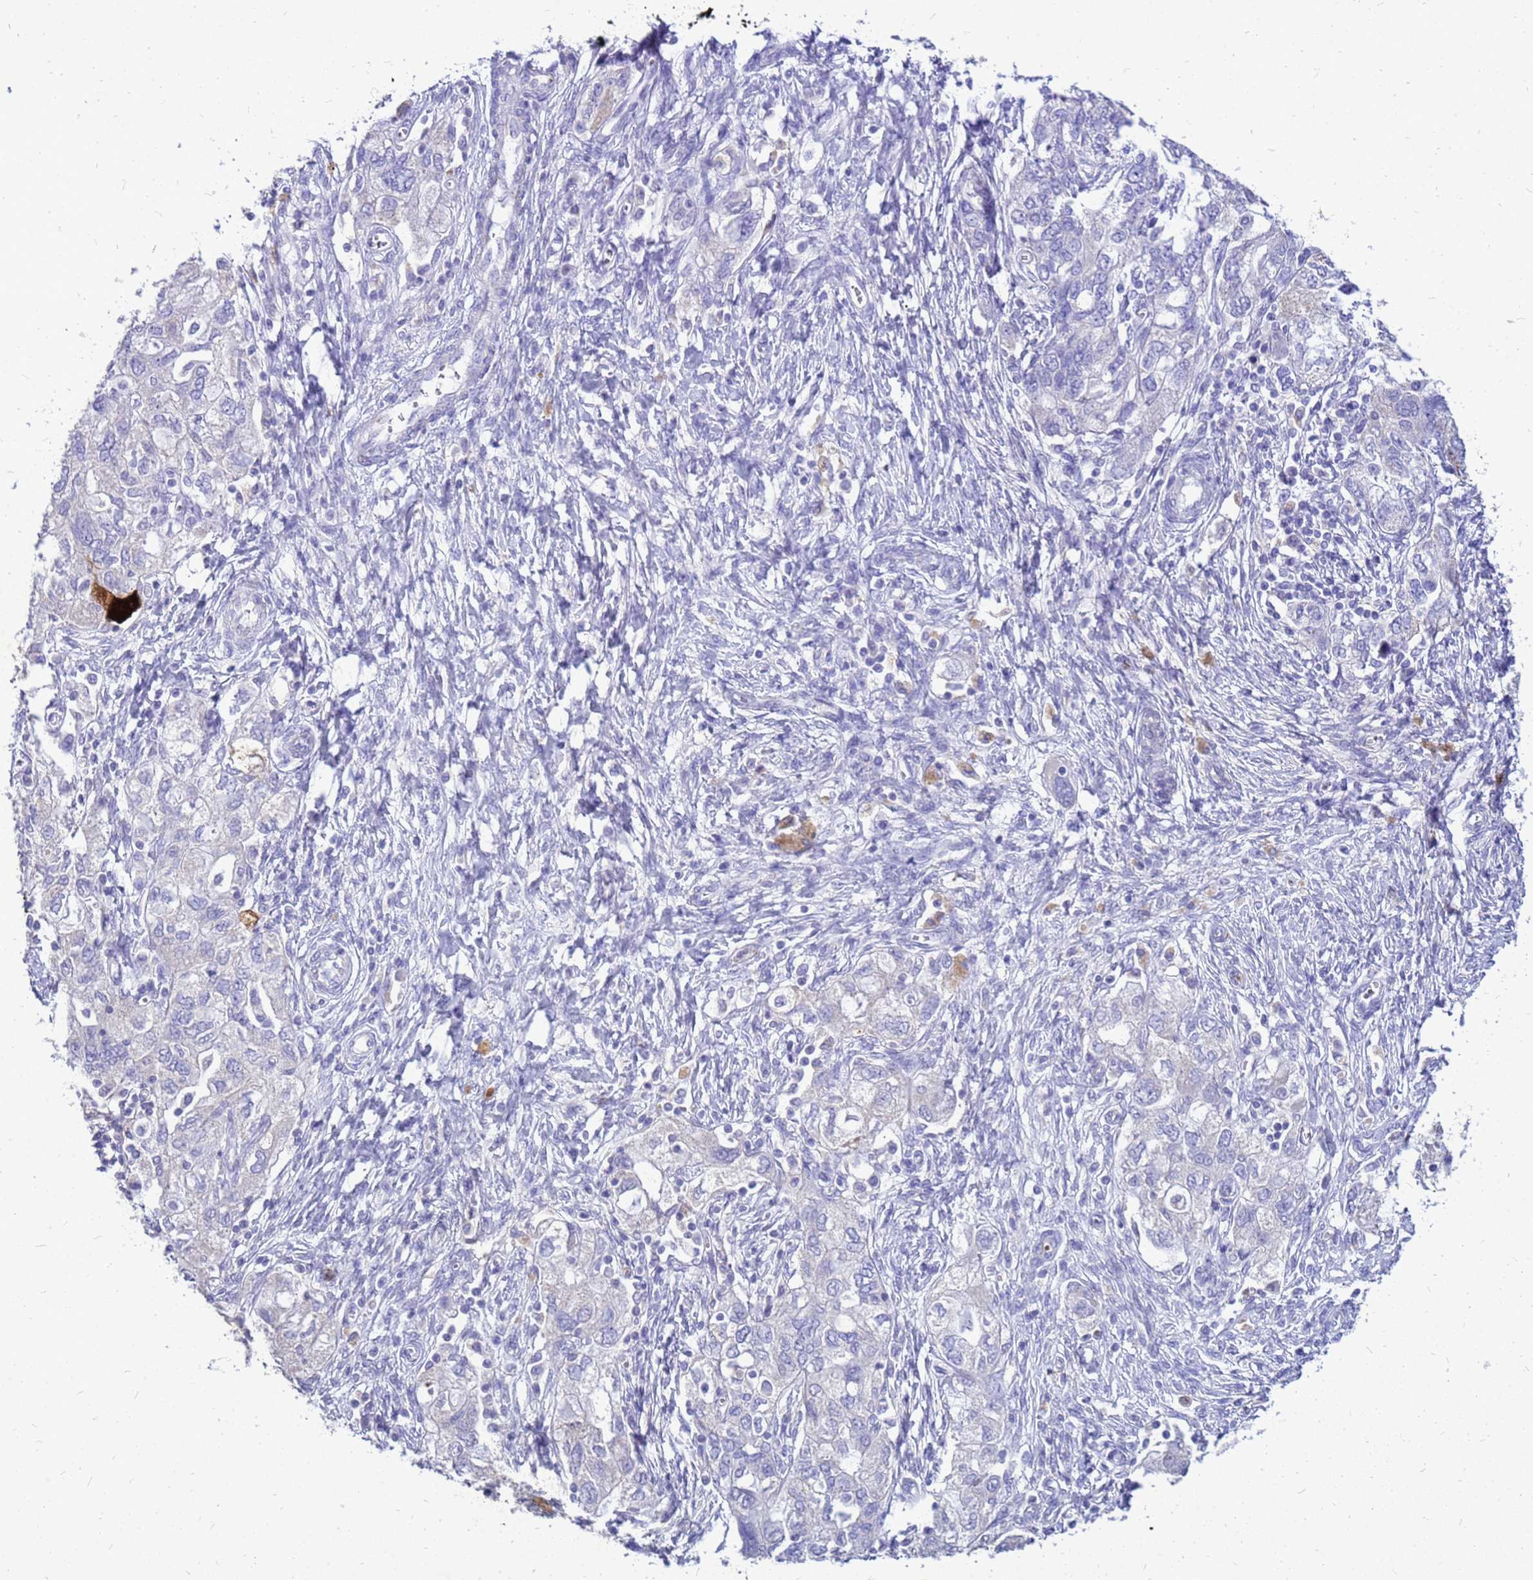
{"staining": {"intensity": "negative", "quantity": "none", "location": "none"}, "tissue": "ovarian cancer", "cell_type": "Tumor cells", "image_type": "cancer", "snomed": [{"axis": "morphology", "description": "Carcinoma, NOS"}, {"axis": "morphology", "description": "Cystadenocarcinoma, serous, NOS"}, {"axis": "topography", "description": "Ovary"}], "caption": "Immunohistochemical staining of human ovarian cancer (carcinoma) displays no significant staining in tumor cells.", "gene": "AKR1C1", "patient": {"sex": "female", "age": 69}}